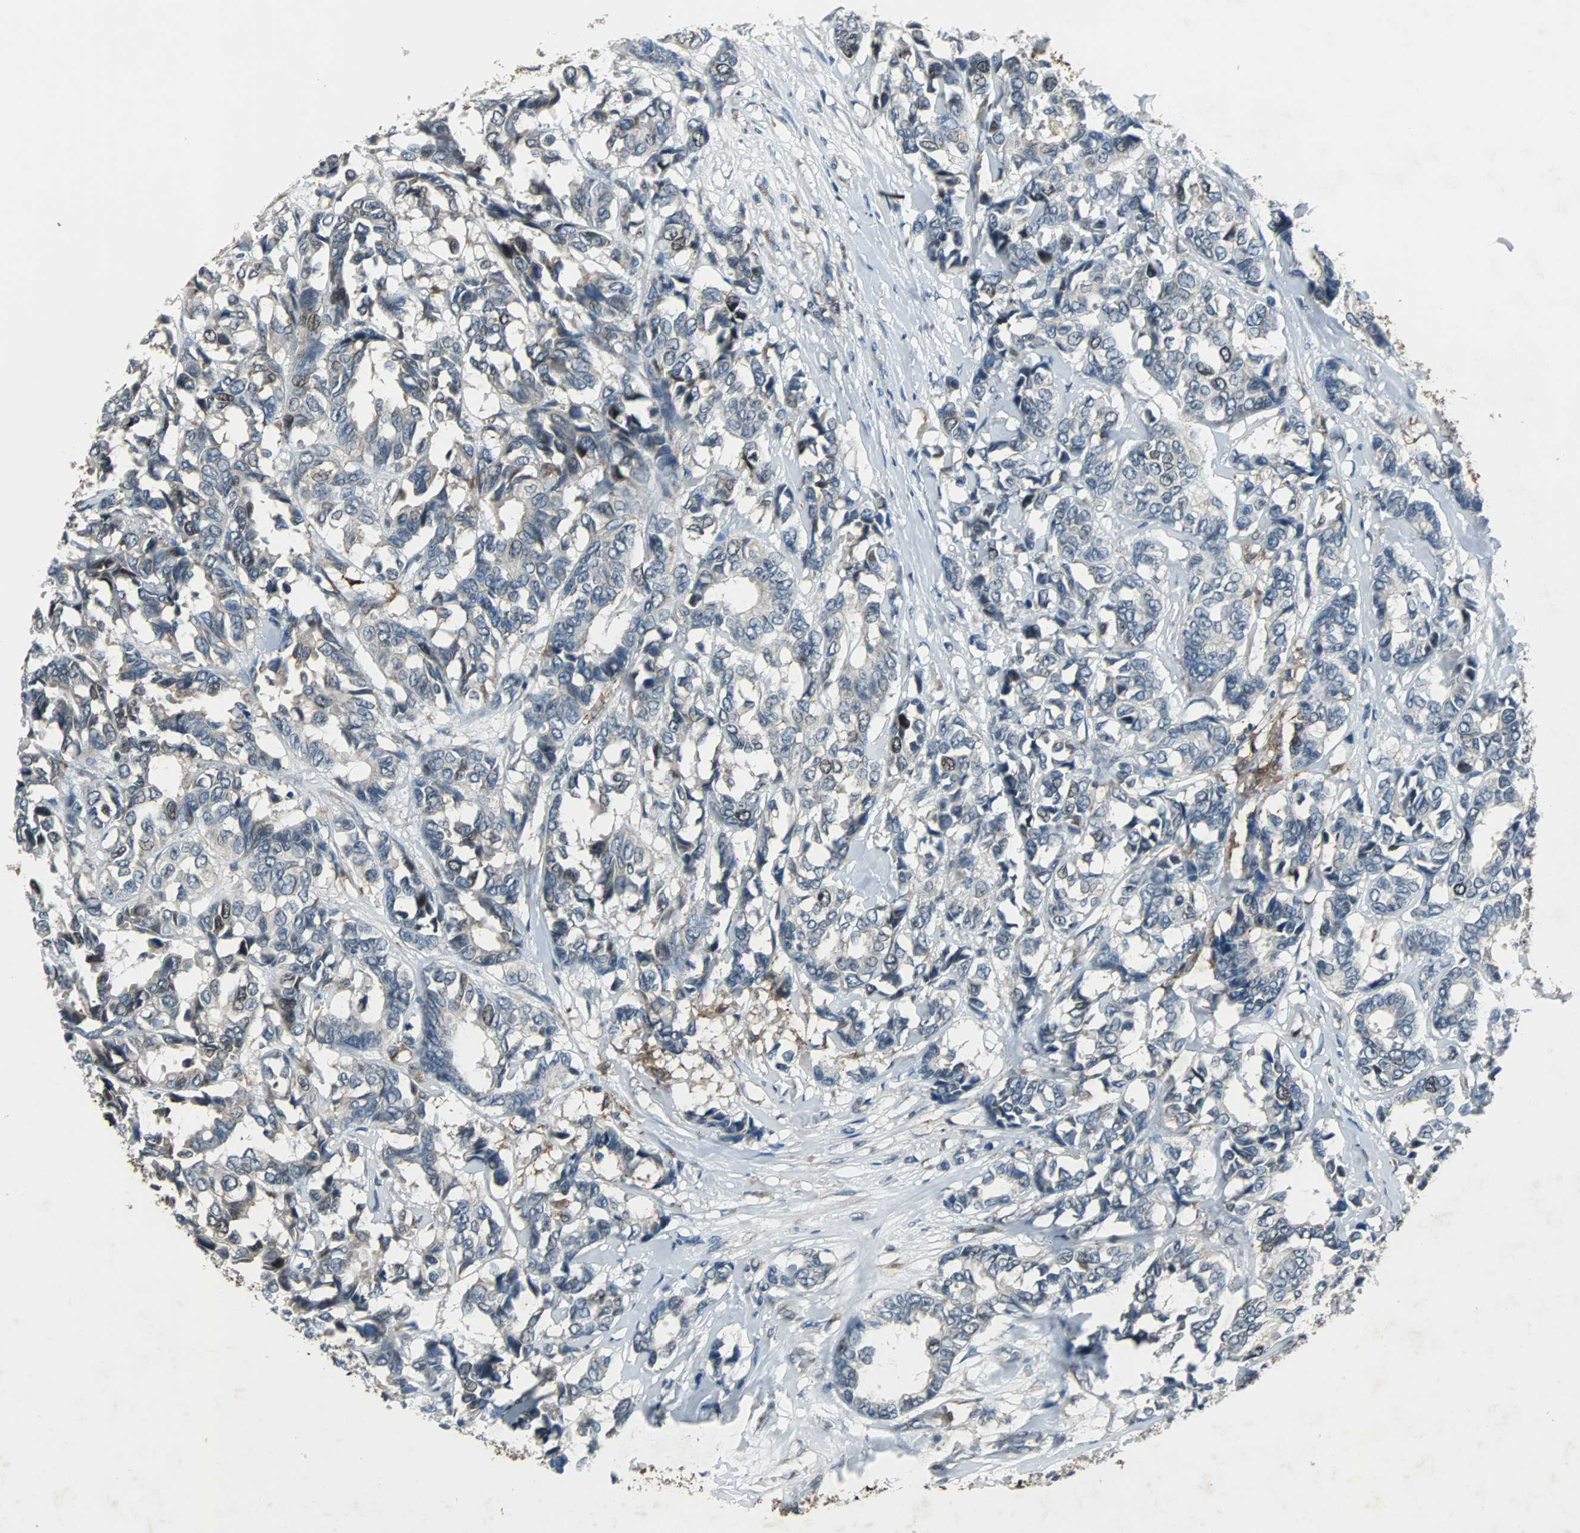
{"staining": {"intensity": "weak", "quantity": "<25%", "location": "cytoplasmic/membranous"}, "tissue": "breast cancer", "cell_type": "Tumor cells", "image_type": "cancer", "snomed": [{"axis": "morphology", "description": "Duct carcinoma"}, {"axis": "topography", "description": "Breast"}], "caption": "High power microscopy photomicrograph of an immunohistochemistry histopathology image of breast cancer, revealing no significant positivity in tumor cells.", "gene": "SOS1", "patient": {"sex": "female", "age": 87}}